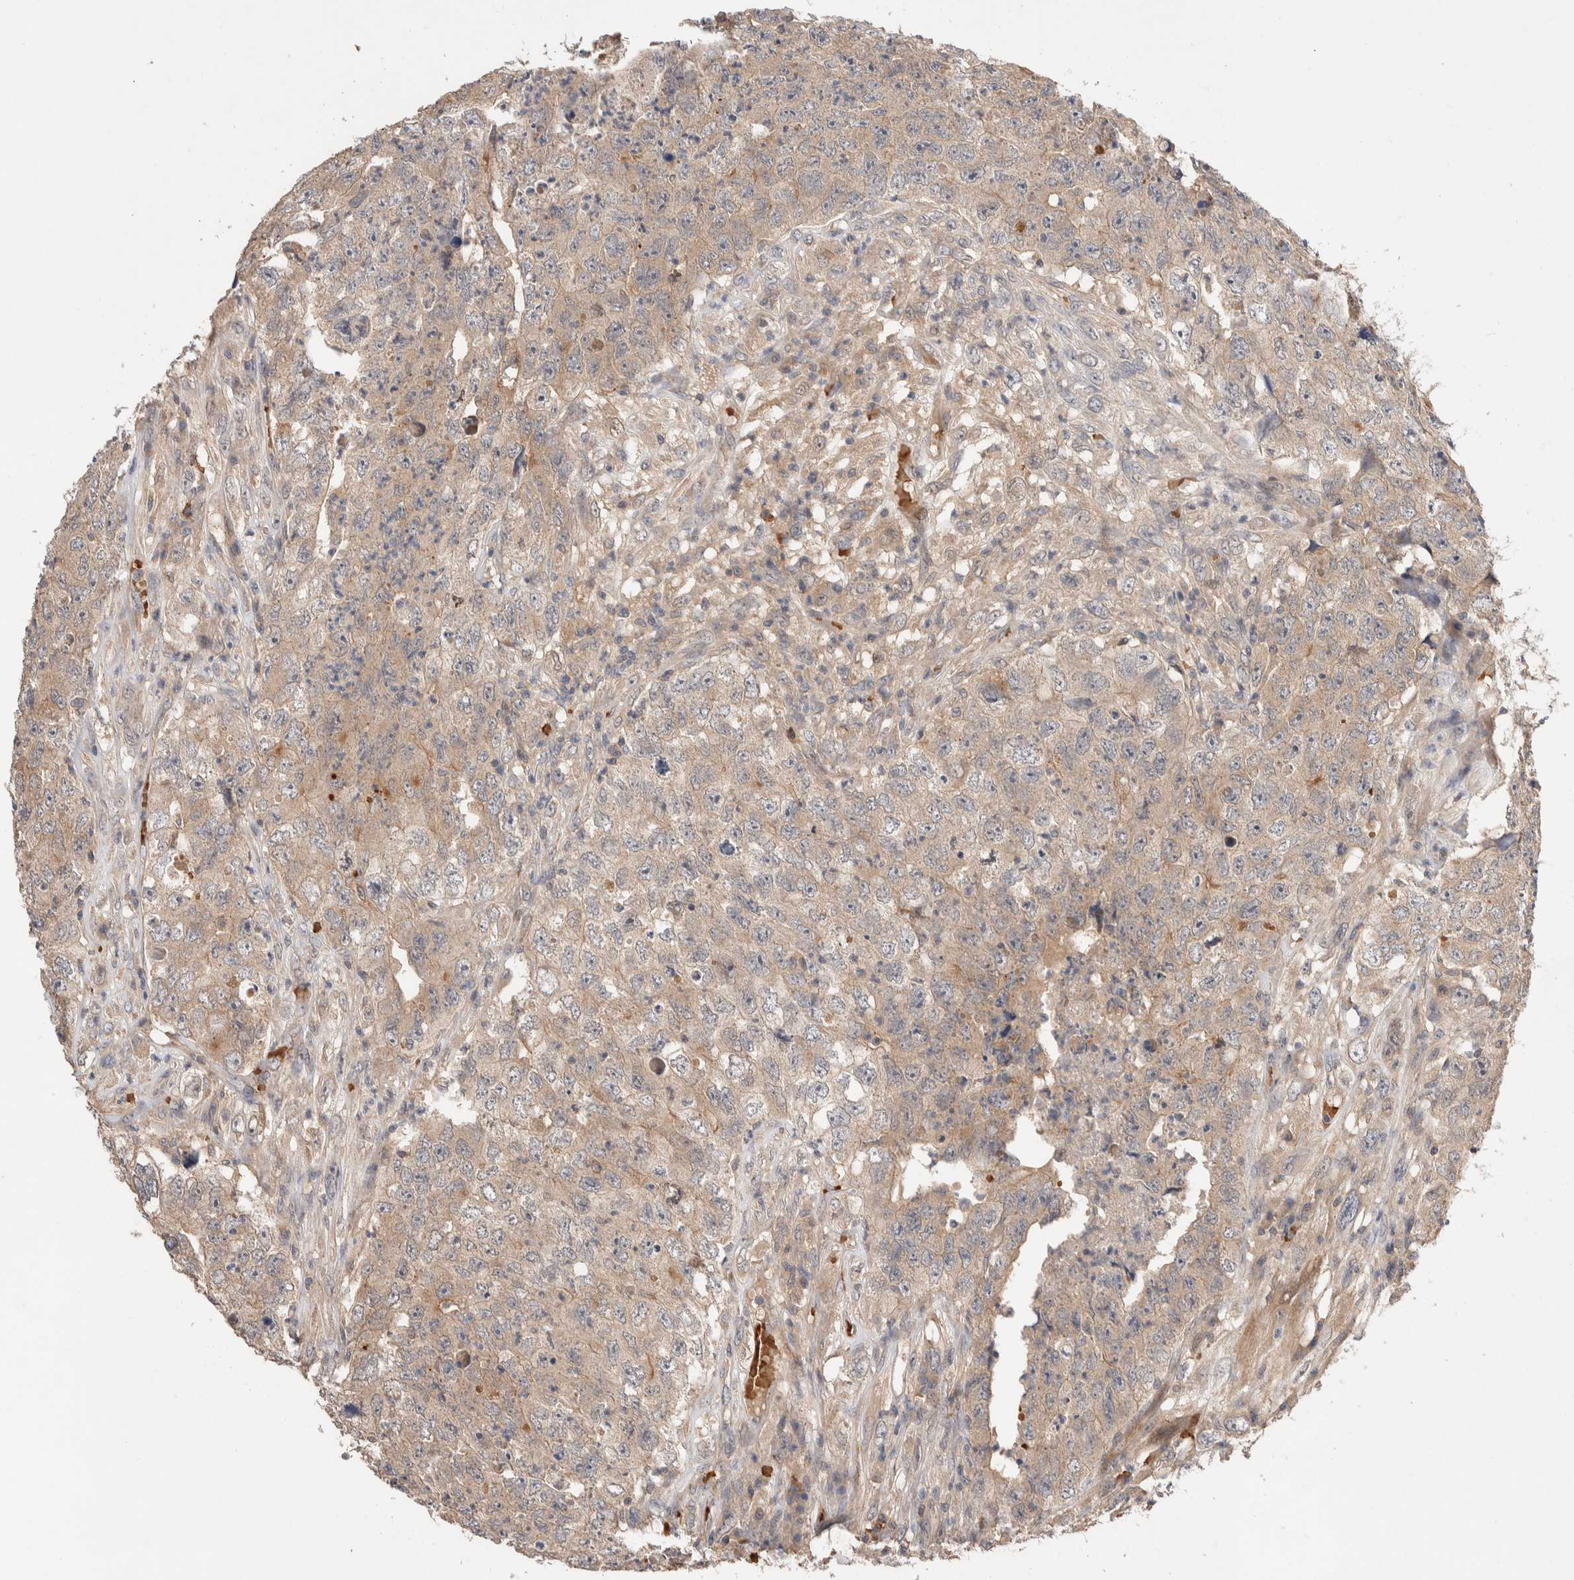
{"staining": {"intensity": "weak", "quantity": ">75%", "location": "cytoplasmic/membranous"}, "tissue": "testis cancer", "cell_type": "Tumor cells", "image_type": "cancer", "snomed": [{"axis": "morphology", "description": "Carcinoma, Embryonal, NOS"}, {"axis": "topography", "description": "Testis"}], "caption": "This photomicrograph exhibits immunohistochemistry (IHC) staining of embryonal carcinoma (testis), with low weak cytoplasmic/membranous positivity in approximately >75% of tumor cells.", "gene": "WDR91", "patient": {"sex": "male", "age": 32}}